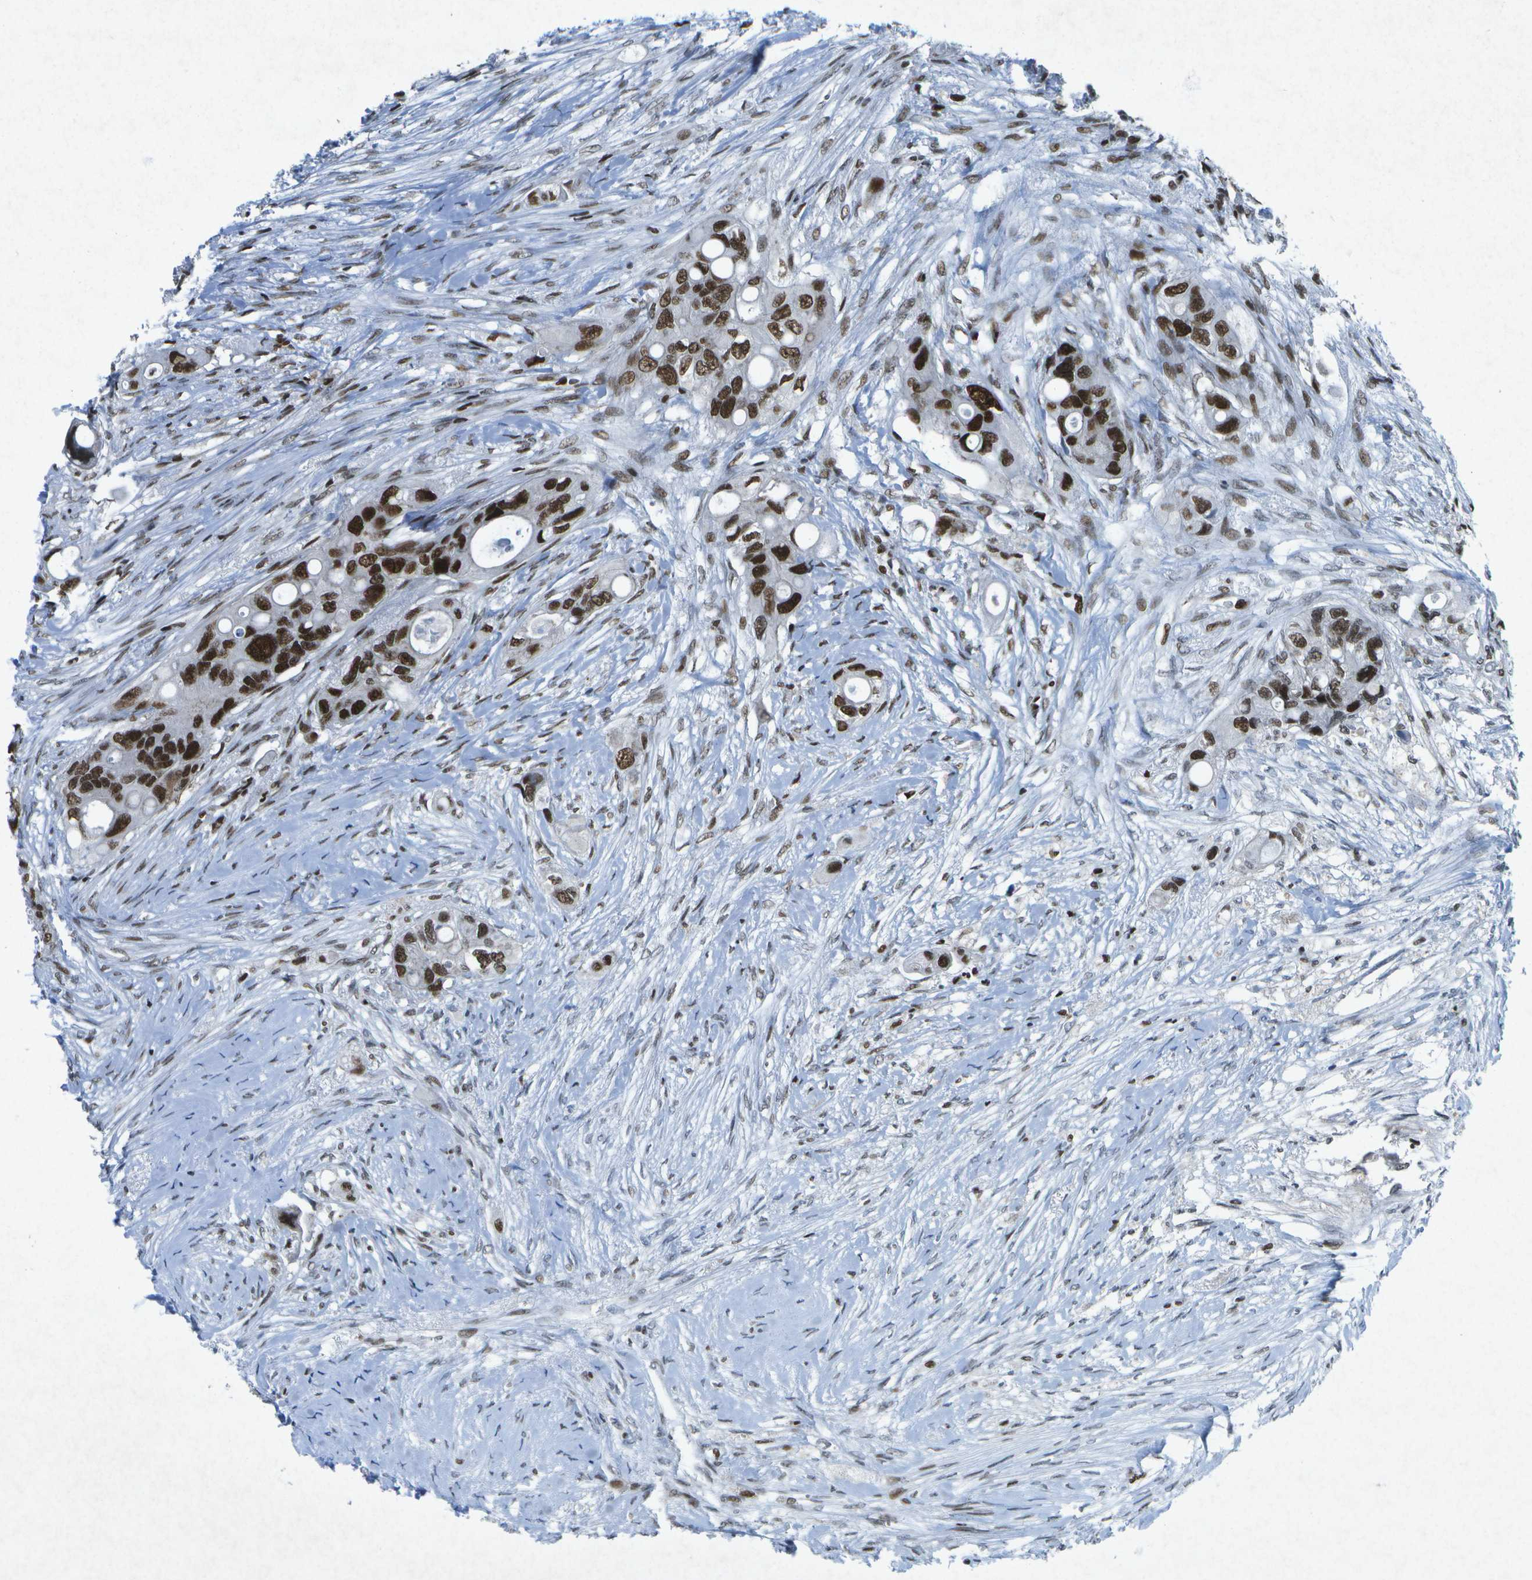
{"staining": {"intensity": "strong", "quantity": ">75%", "location": "nuclear"}, "tissue": "colorectal cancer", "cell_type": "Tumor cells", "image_type": "cancer", "snomed": [{"axis": "morphology", "description": "Adenocarcinoma, NOS"}, {"axis": "topography", "description": "Colon"}], "caption": "The micrograph demonstrates a brown stain indicating the presence of a protein in the nuclear of tumor cells in colorectal cancer. The staining was performed using DAB (3,3'-diaminobenzidine) to visualize the protein expression in brown, while the nuclei were stained in blue with hematoxylin (Magnification: 20x).", "gene": "MTA2", "patient": {"sex": "female", "age": 57}}